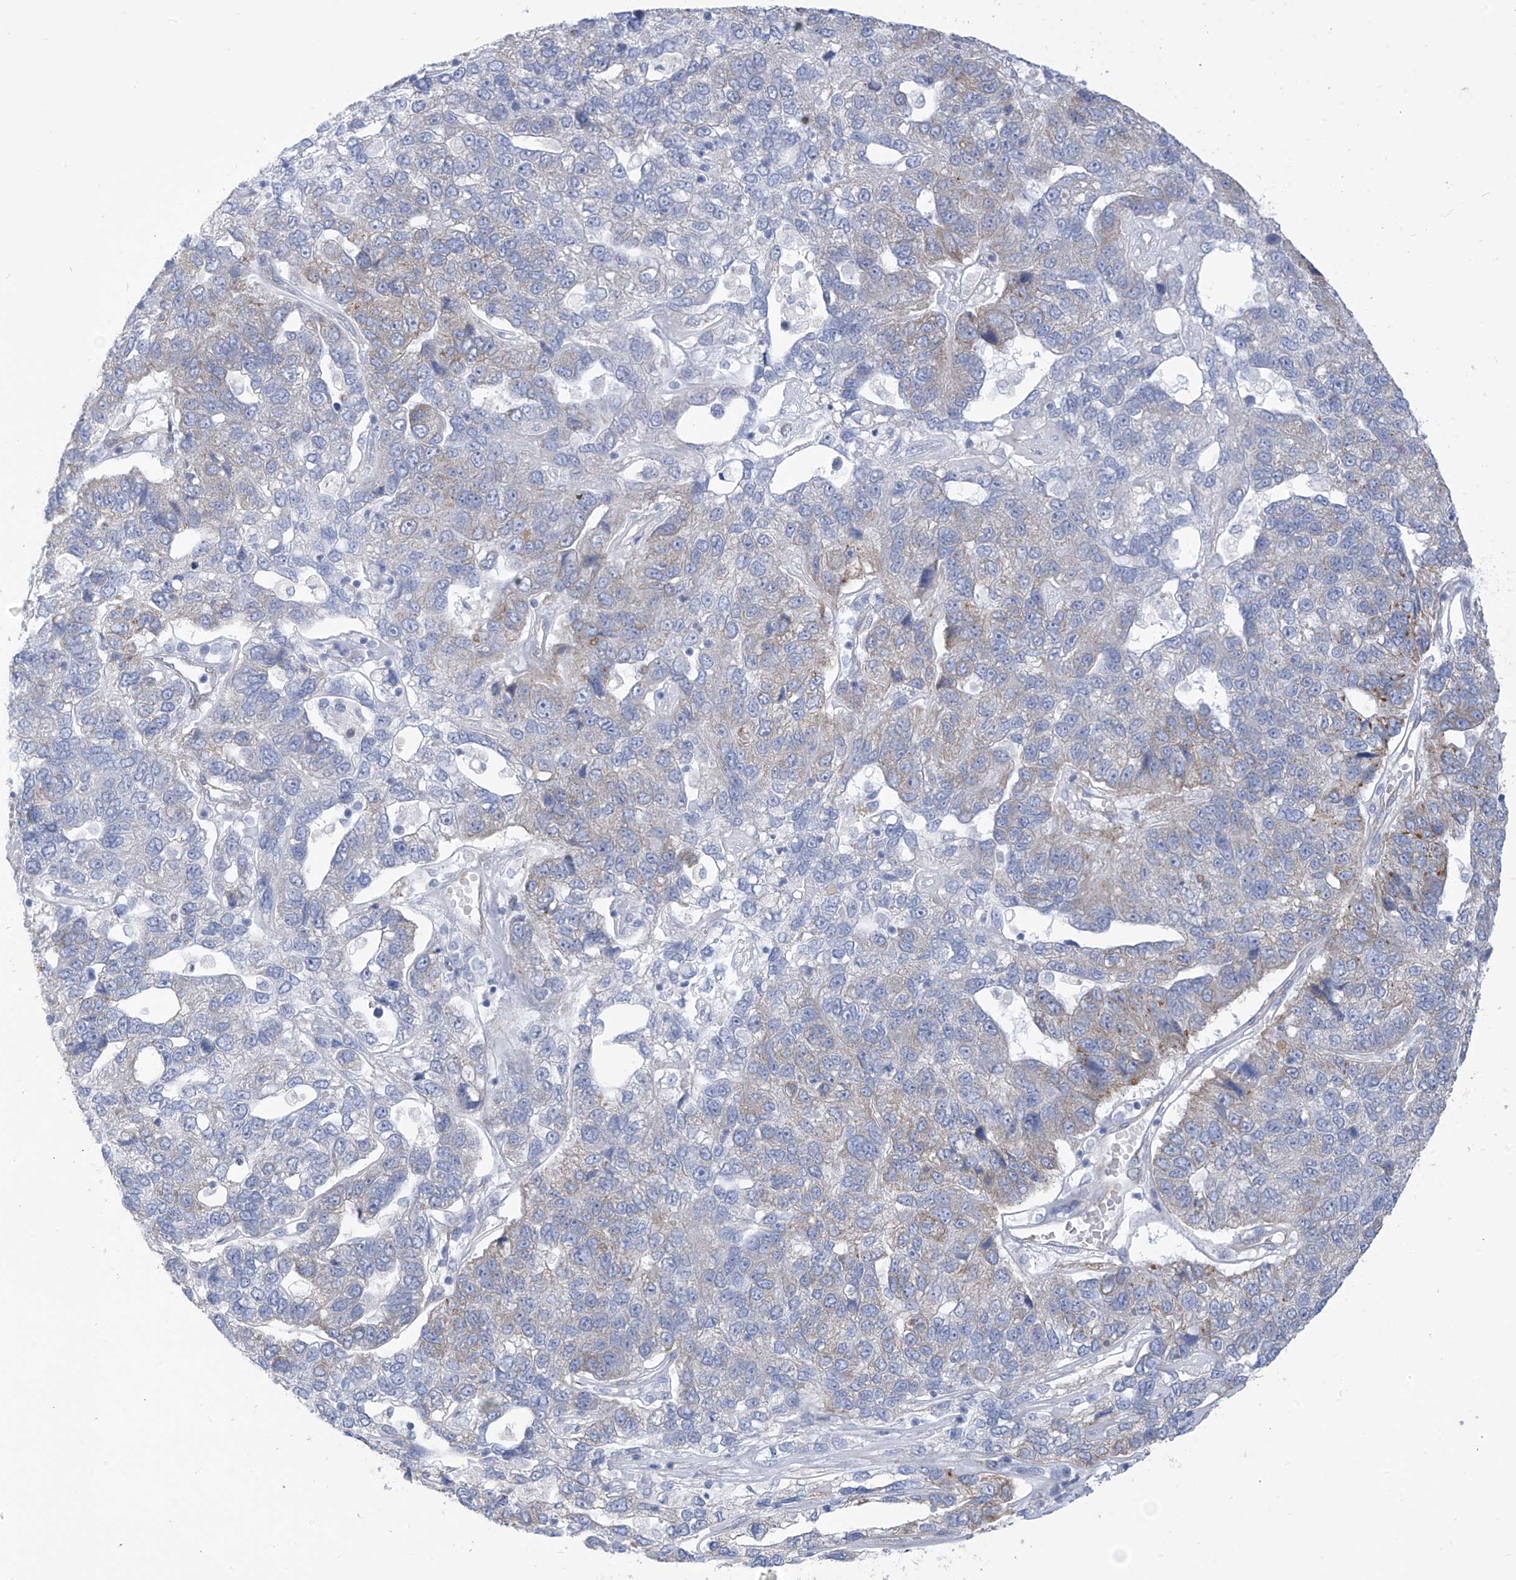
{"staining": {"intensity": "weak", "quantity": "<25%", "location": "cytoplasmic/membranous"}, "tissue": "pancreatic cancer", "cell_type": "Tumor cells", "image_type": "cancer", "snomed": [{"axis": "morphology", "description": "Adenocarcinoma, NOS"}, {"axis": "topography", "description": "Pancreas"}], "caption": "The photomicrograph displays no staining of tumor cells in adenocarcinoma (pancreatic).", "gene": "RCN2", "patient": {"sex": "female", "age": 61}}